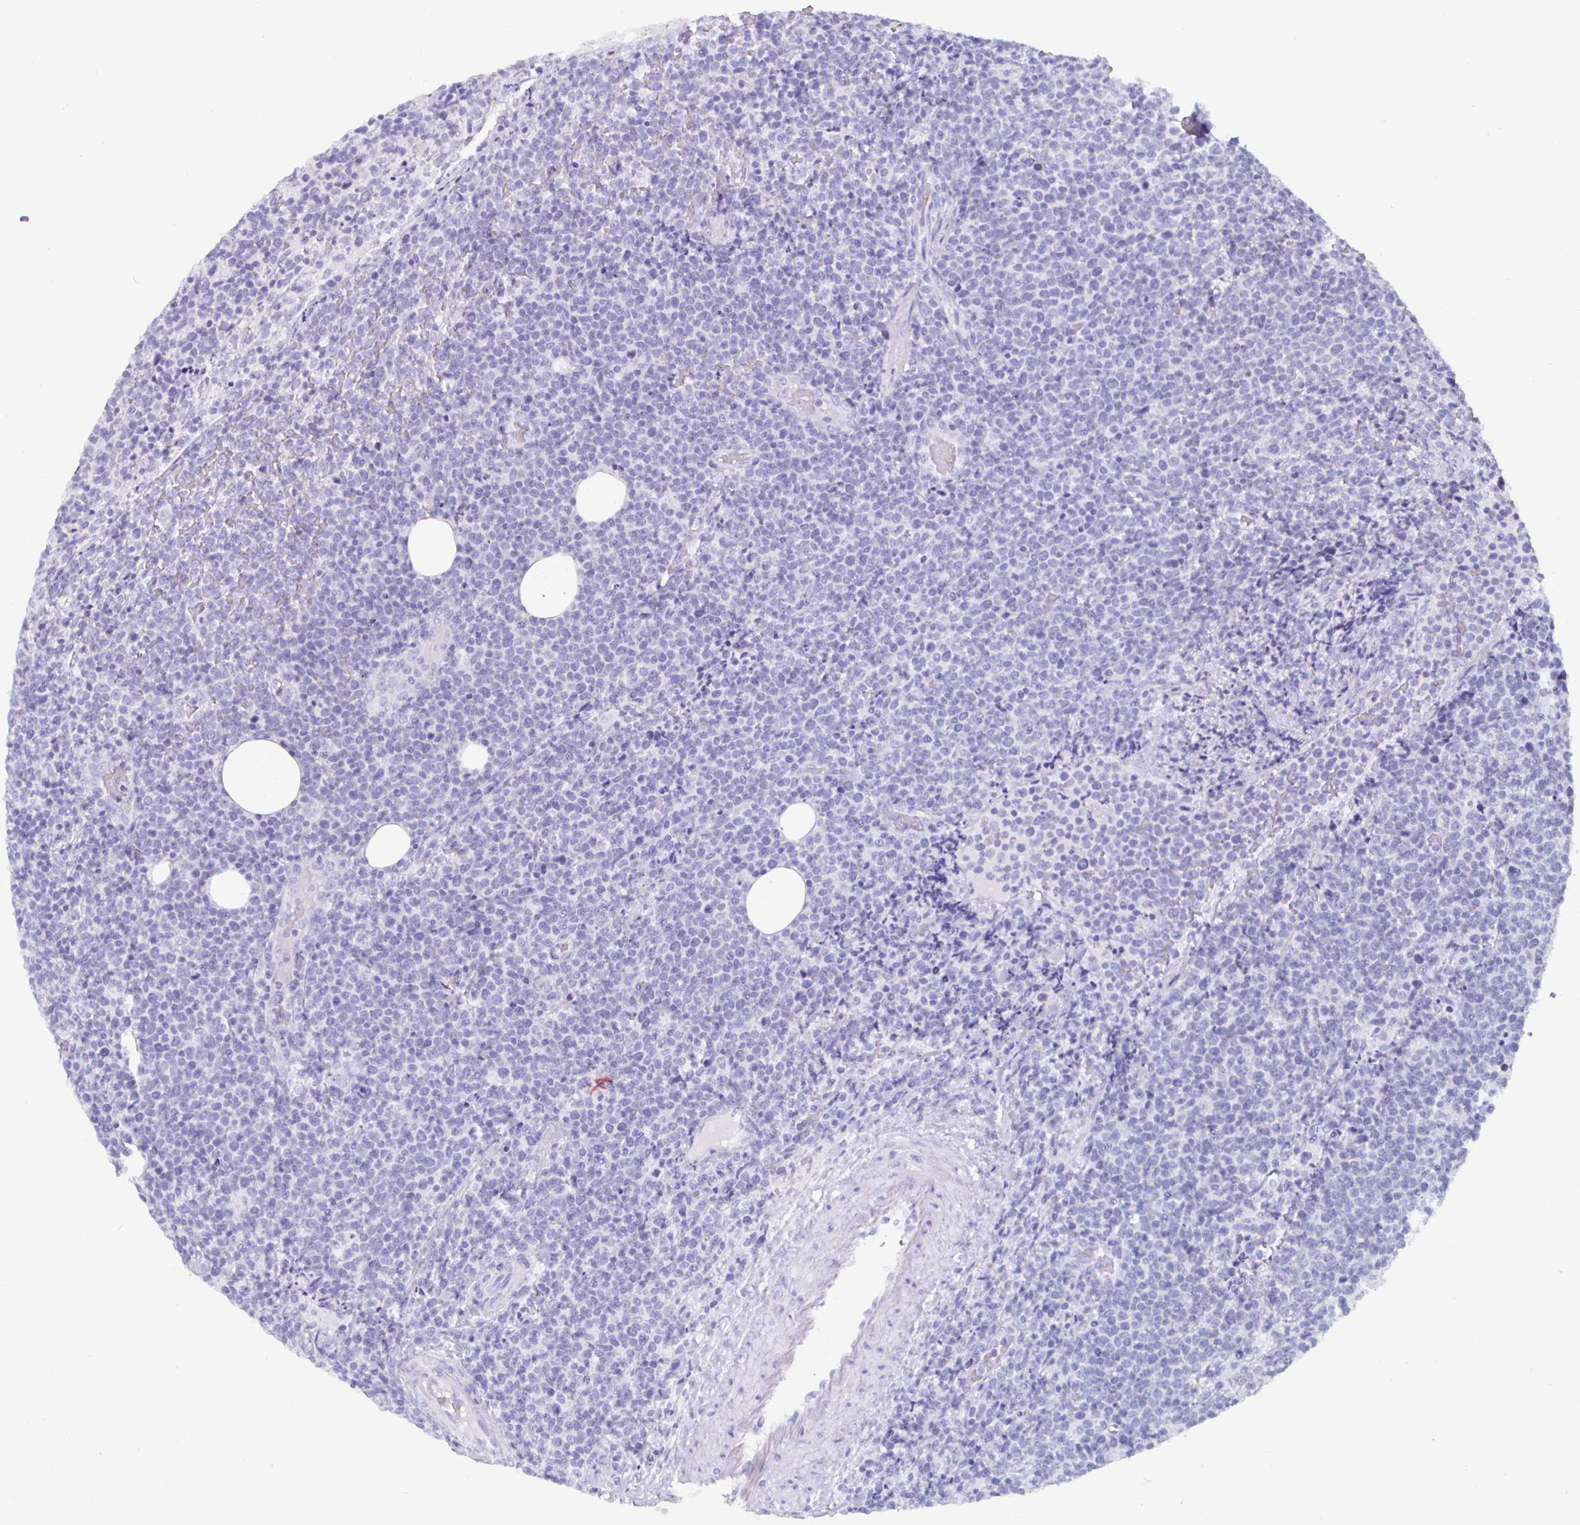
{"staining": {"intensity": "negative", "quantity": "none", "location": "none"}, "tissue": "lymphoma", "cell_type": "Tumor cells", "image_type": "cancer", "snomed": [{"axis": "morphology", "description": "Malignant lymphoma, non-Hodgkin's type, High grade"}, {"axis": "topography", "description": "Lymph node"}], "caption": "DAB immunohistochemical staining of high-grade malignant lymphoma, non-Hodgkin's type exhibits no significant expression in tumor cells.", "gene": "ENPP1", "patient": {"sex": "male", "age": 61}}